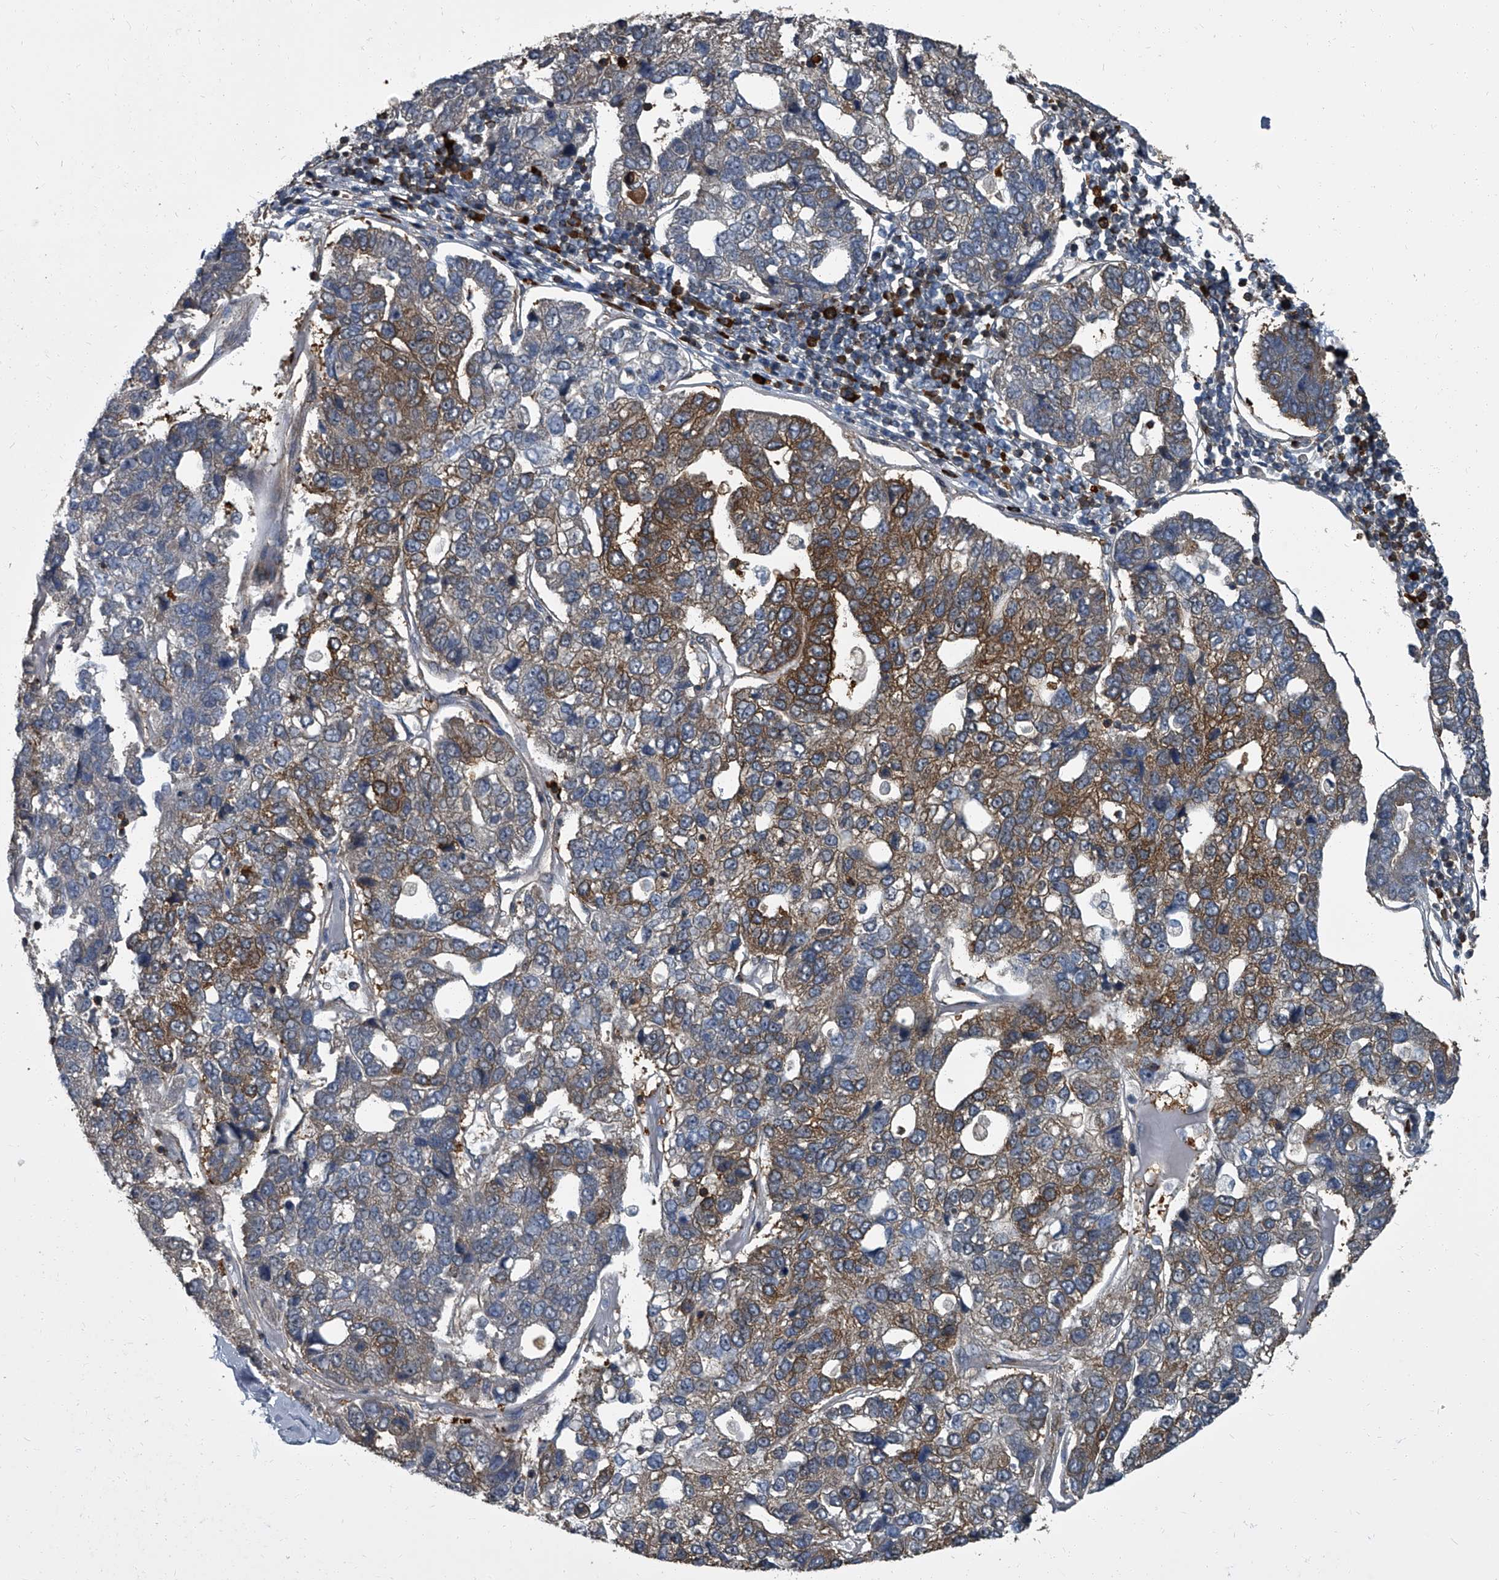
{"staining": {"intensity": "moderate", "quantity": ">75%", "location": "cytoplasmic/membranous"}, "tissue": "pancreatic cancer", "cell_type": "Tumor cells", "image_type": "cancer", "snomed": [{"axis": "morphology", "description": "Adenocarcinoma, NOS"}, {"axis": "topography", "description": "Pancreas"}], "caption": "Human pancreatic cancer stained for a protein (brown) shows moderate cytoplasmic/membranous positive staining in approximately >75% of tumor cells.", "gene": "CDV3", "patient": {"sex": "female", "age": 61}}